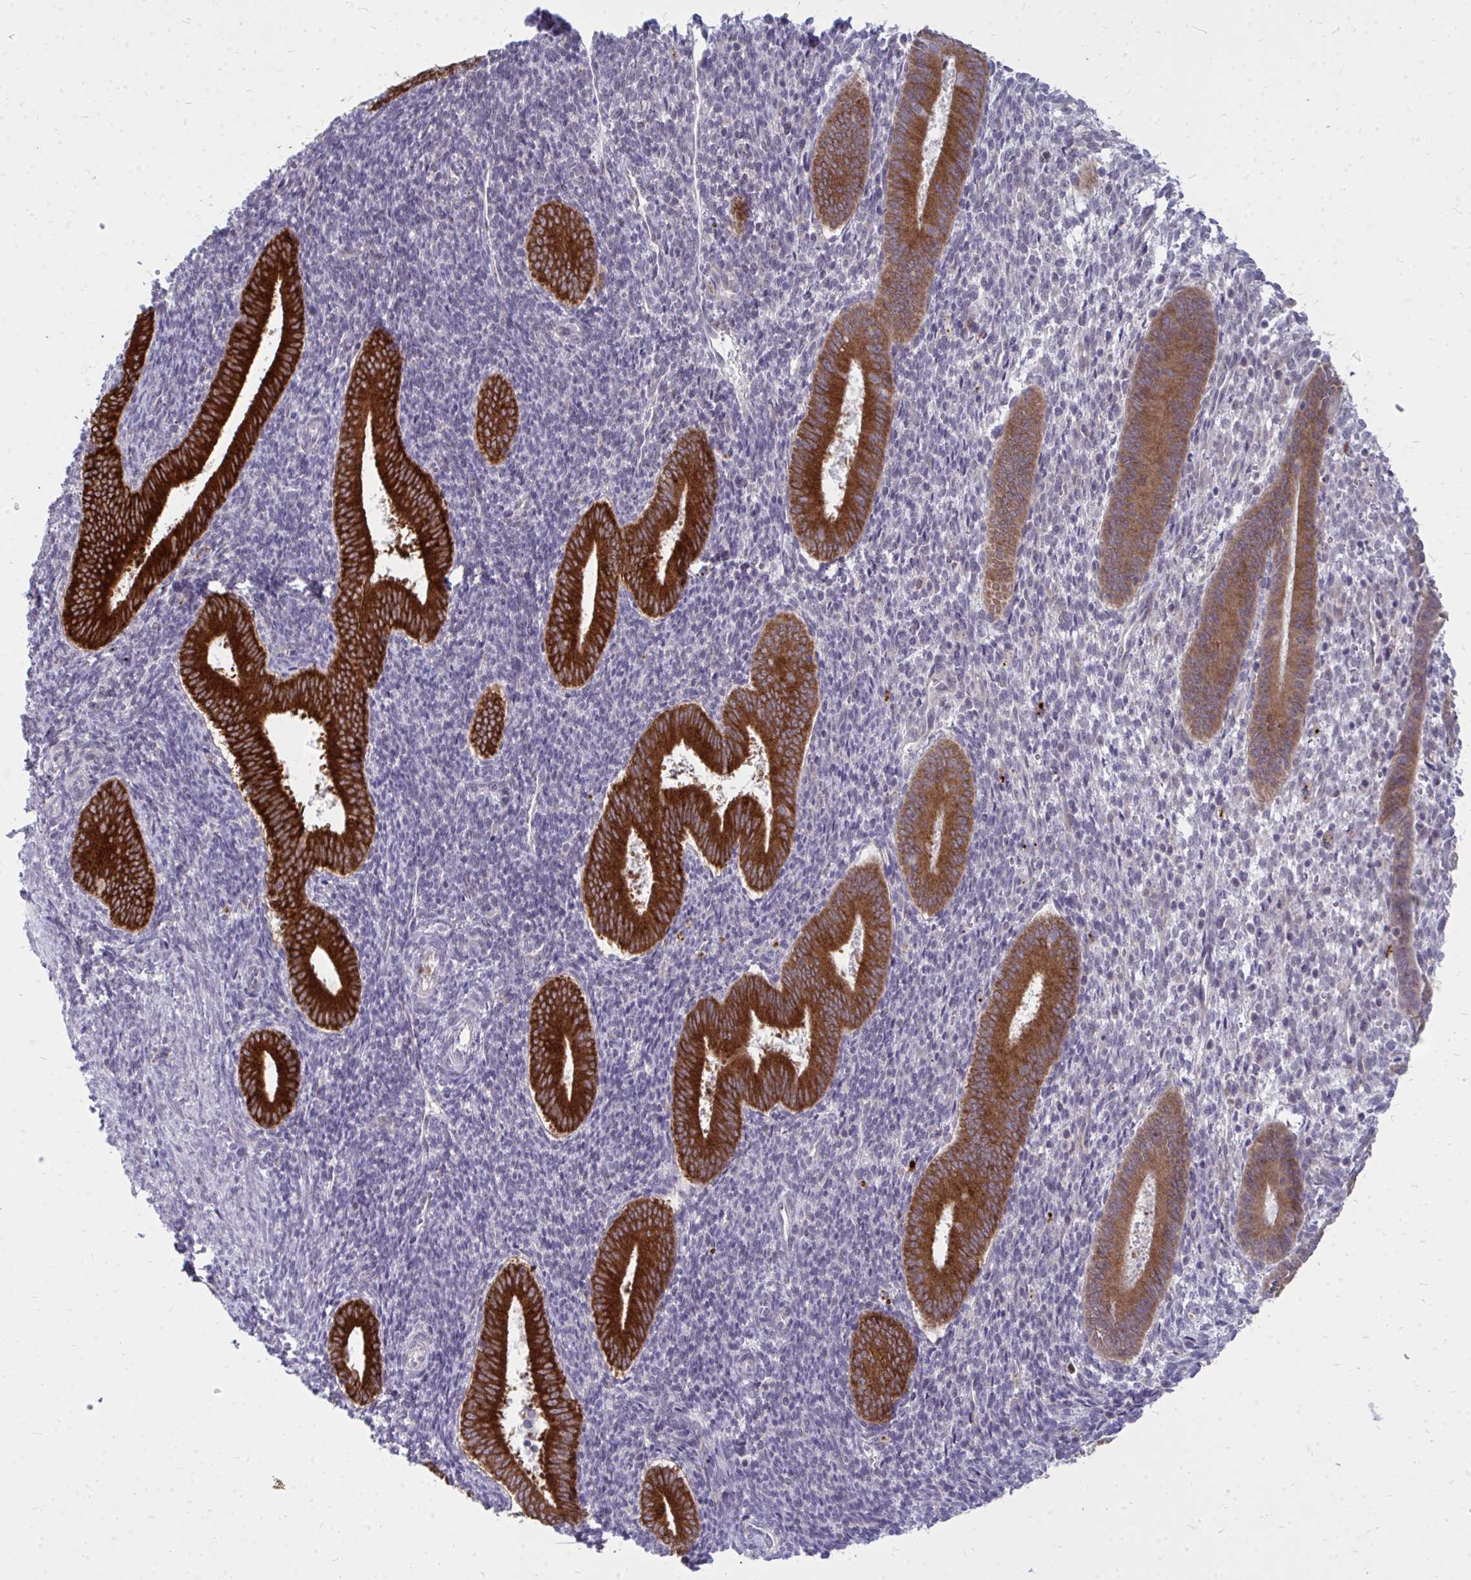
{"staining": {"intensity": "negative", "quantity": "none", "location": "none"}, "tissue": "endometrium", "cell_type": "Cells in endometrial stroma", "image_type": "normal", "snomed": [{"axis": "morphology", "description": "Normal tissue, NOS"}, {"axis": "topography", "description": "Endometrium"}], "caption": "Immunohistochemical staining of unremarkable human endometrium exhibits no significant positivity in cells in endometrial stroma.", "gene": "ACSL5", "patient": {"sex": "female", "age": 25}}